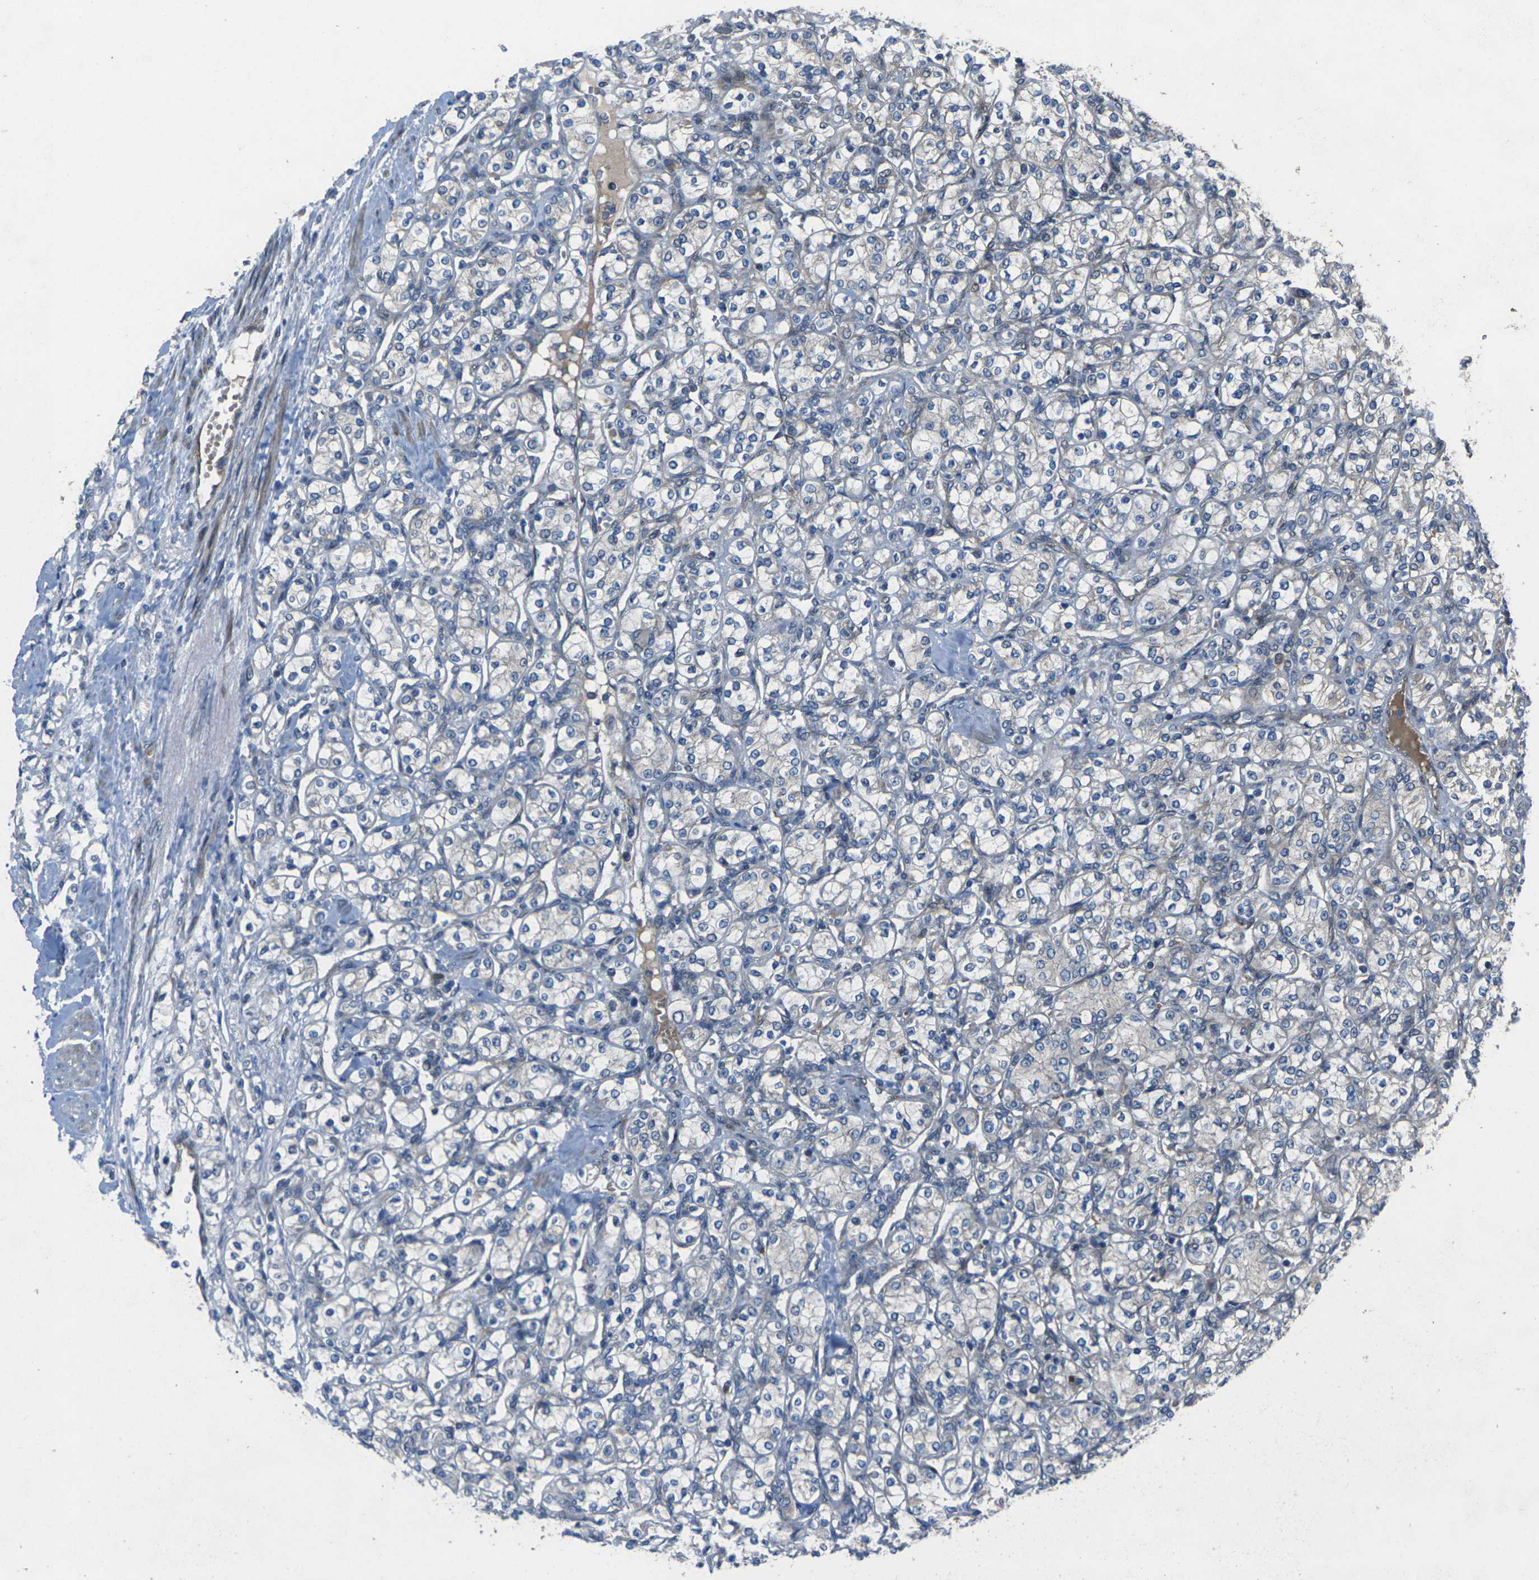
{"staining": {"intensity": "negative", "quantity": "none", "location": "none"}, "tissue": "renal cancer", "cell_type": "Tumor cells", "image_type": "cancer", "snomed": [{"axis": "morphology", "description": "Adenocarcinoma, NOS"}, {"axis": "topography", "description": "Kidney"}], "caption": "DAB immunohistochemical staining of renal adenocarcinoma demonstrates no significant staining in tumor cells.", "gene": "EDNRA", "patient": {"sex": "male", "age": 77}}